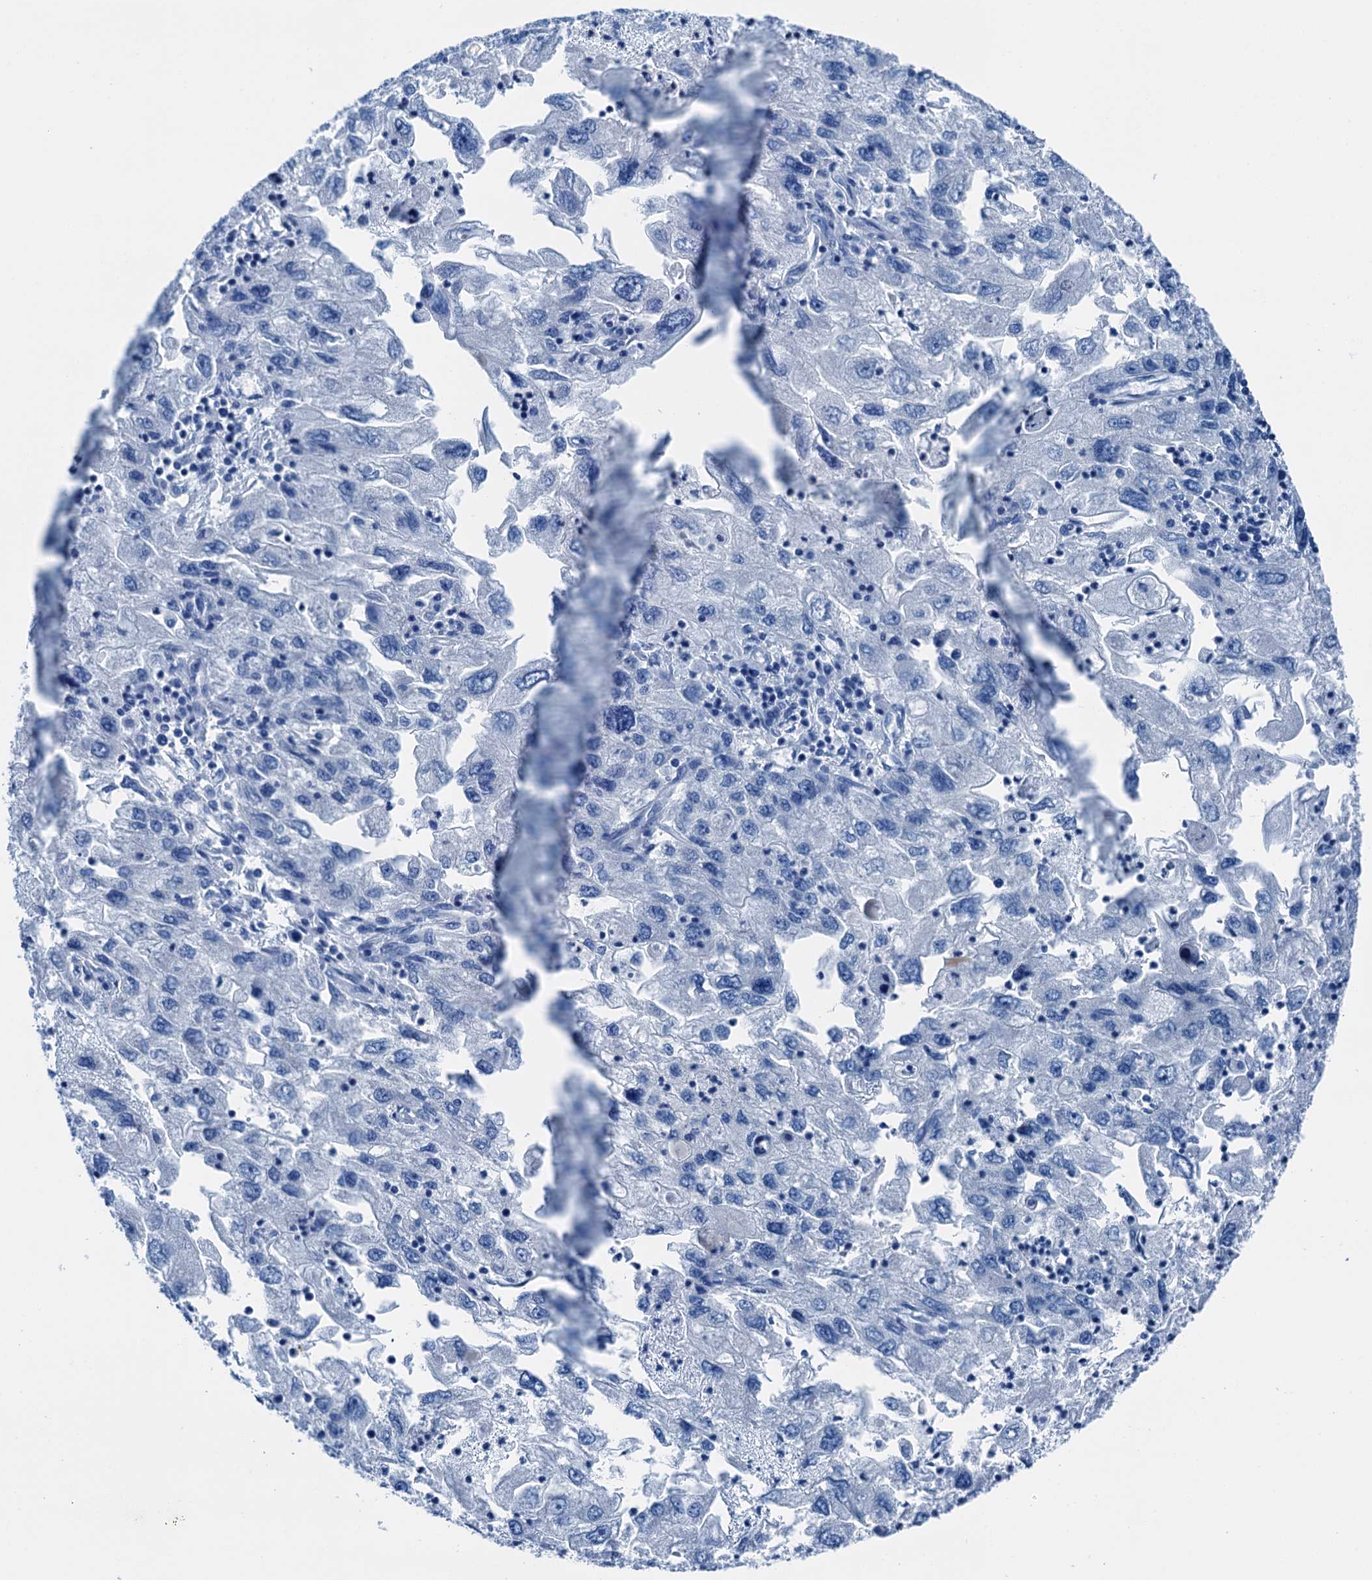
{"staining": {"intensity": "negative", "quantity": "none", "location": "none"}, "tissue": "endometrial cancer", "cell_type": "Tumor cells", "image_type": "cancer", "snomed": [{"axis": "morphology", "description": "Adenocarcinoma, NOS"}, {"axis": "topography", "description": "Endometrium"}], "caption": "DAB (3,3'-diaminobenzidine) immunohistochemical staining of endometrial cancer displays no significant staining in tumor cells. (DAB (3,3'-diaminobenzidine) immunohistochemistry (IHC), high magnification).", "gene": "CBLN3", "patient": {"sex": "female", "age": 49}}